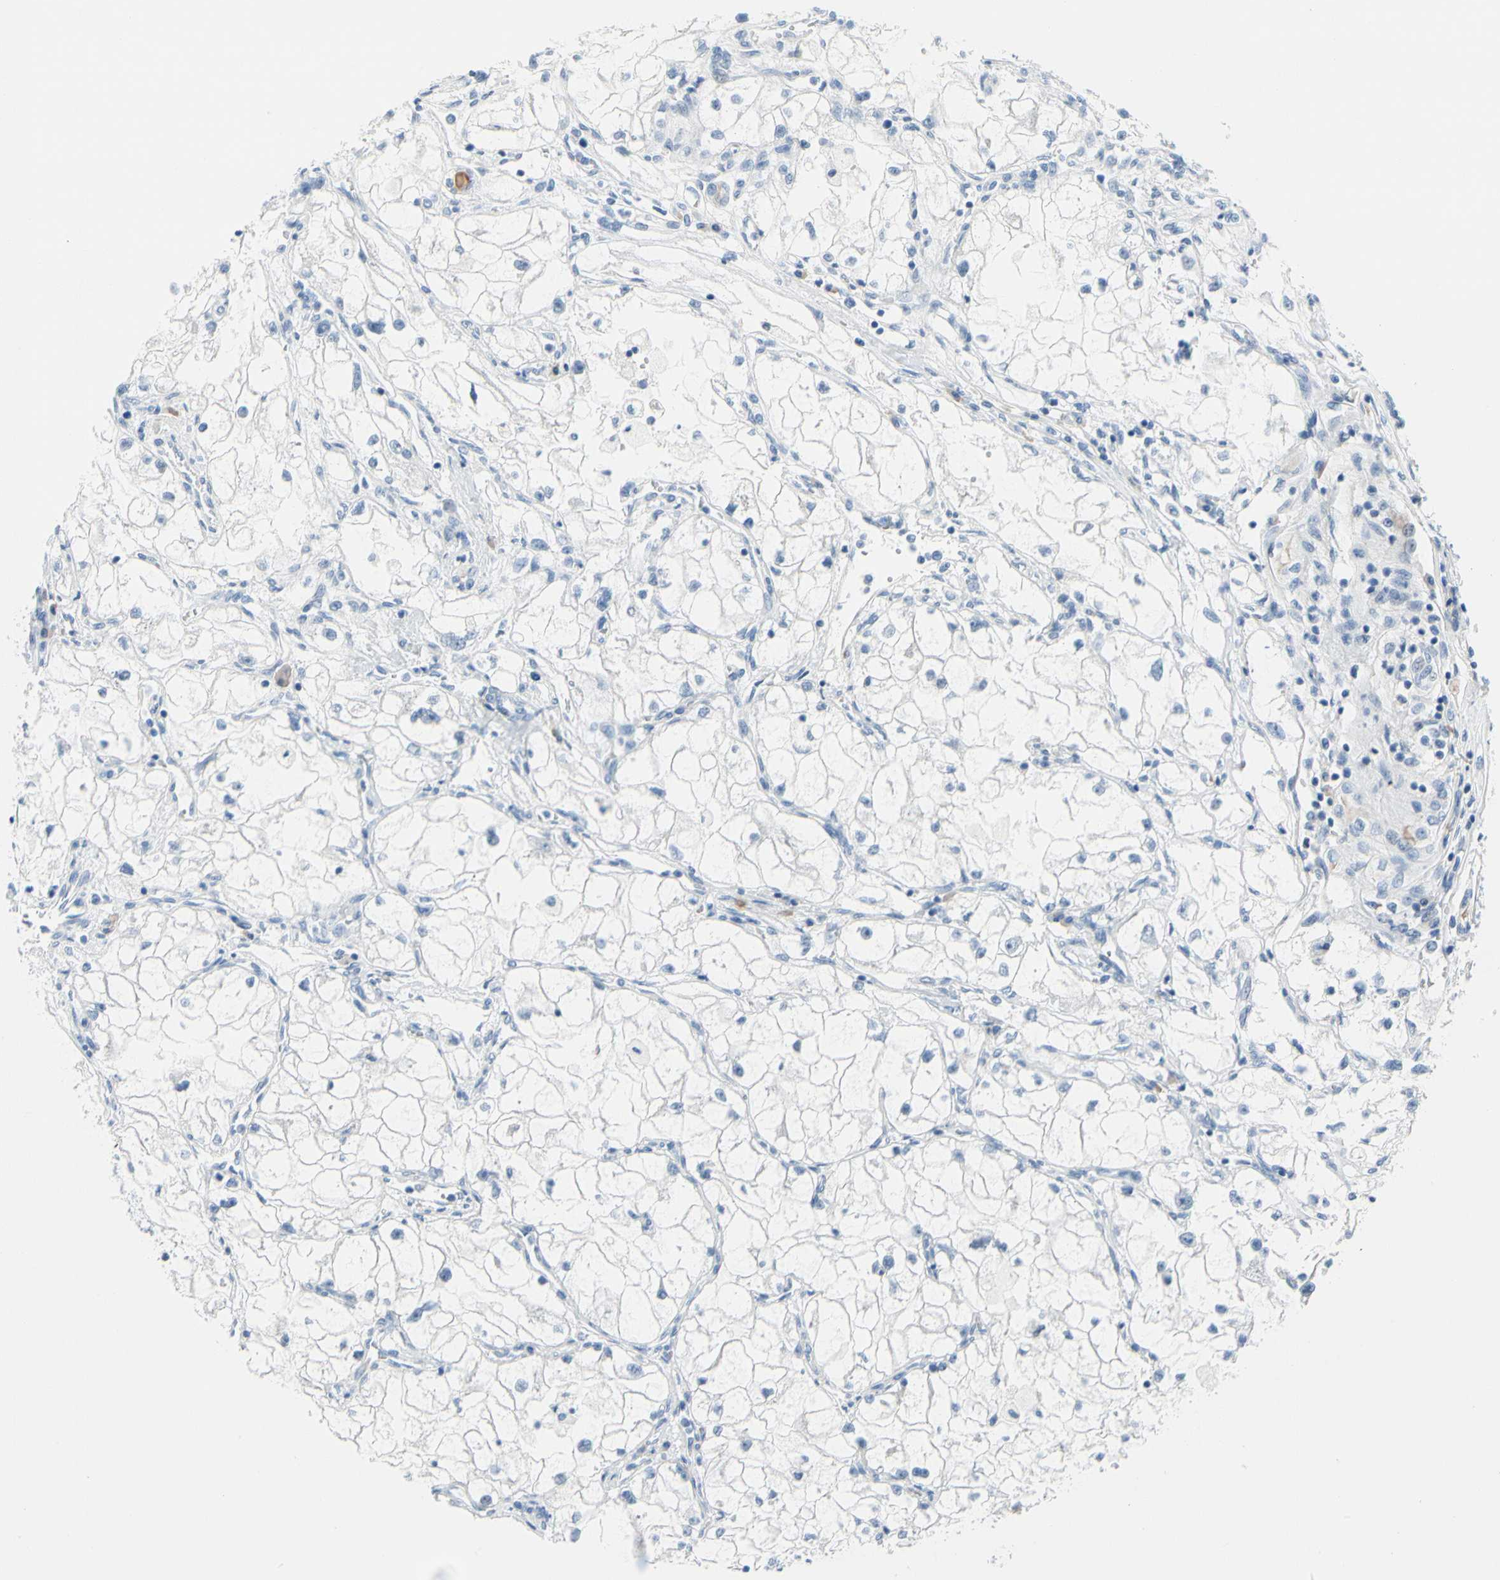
{"staining": {"intensity": "negative", "quantity": "none", "location": "none"}, "tissue": "renal cancer", "cell_type": "Tumor cells", "image_type": "cancer", "snomed": [{"axis": "morphology", "description": "Adenocarcinoma, NOS"}, {"axis": "topography", "description": "Kidney"}], "caption": "Image shows no protein positivity in tumor cells of adenocarcinoma (renal) tissue.", "gene": "MUC5B", "patient": {"sex": "female", "age": 70}}